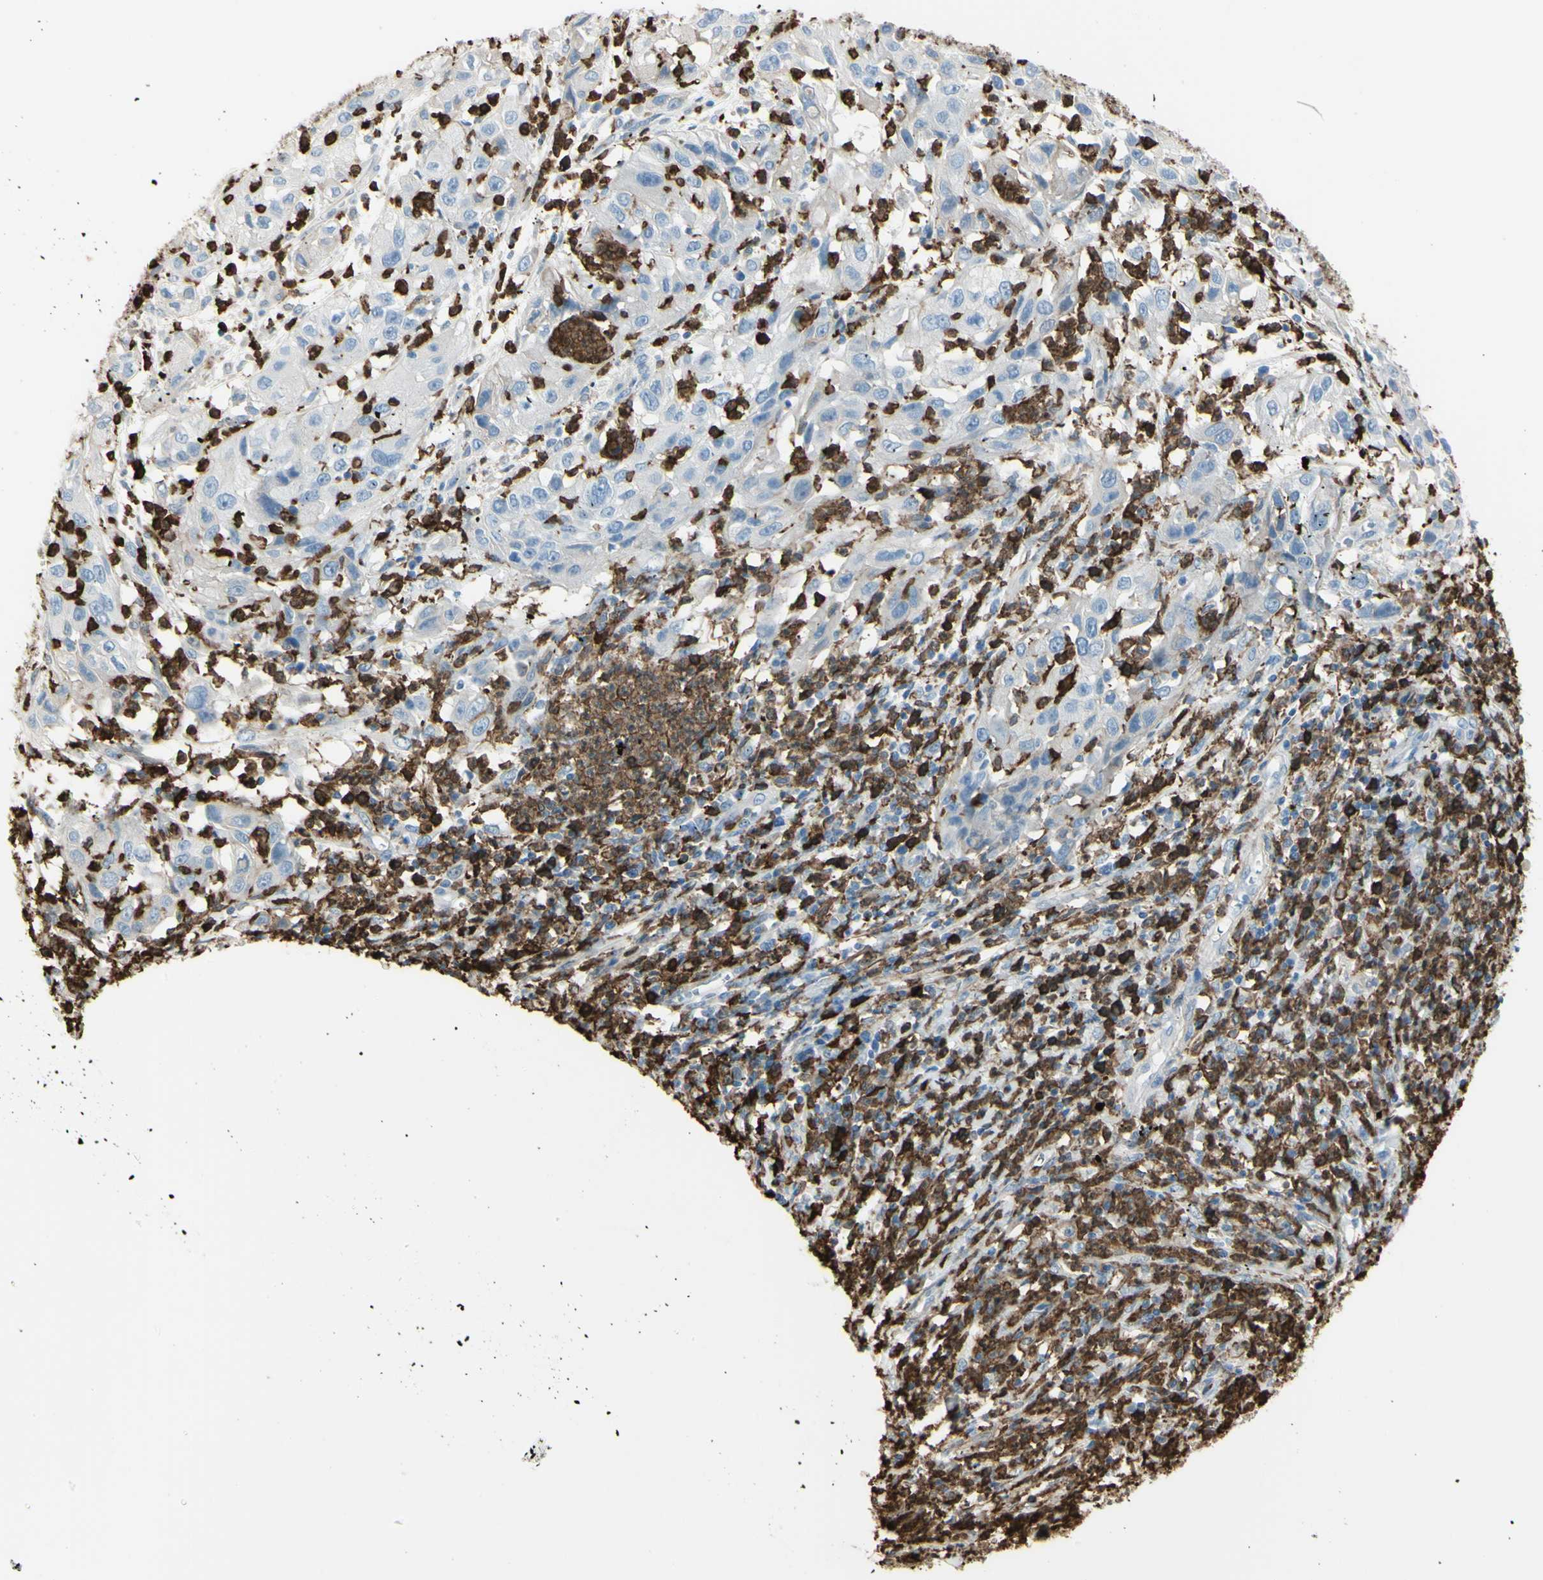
{"staining": {"intensity": "weak", "quantity": ">75%", "location": "cytoplasmic/membranous"}, "tissue": "cervical cancer", "cell_type": "Tumor cells", "image_type": "cancer", "snomed": [{"axis": "morphology", "description": "Squamous cell carcinoma, NOS"}, {"axis": "topography", "description": "Cervix"}], "caption": "Approximately >75% of tumor cells in human cervical cancer (squamous cell carcinoma) exhibit weak cytoplasmic/membranous protein staining as visualized by brown immunohistochemical staining.", "gene": "GSN", "patient": {"sex": "female", "age": 32}}